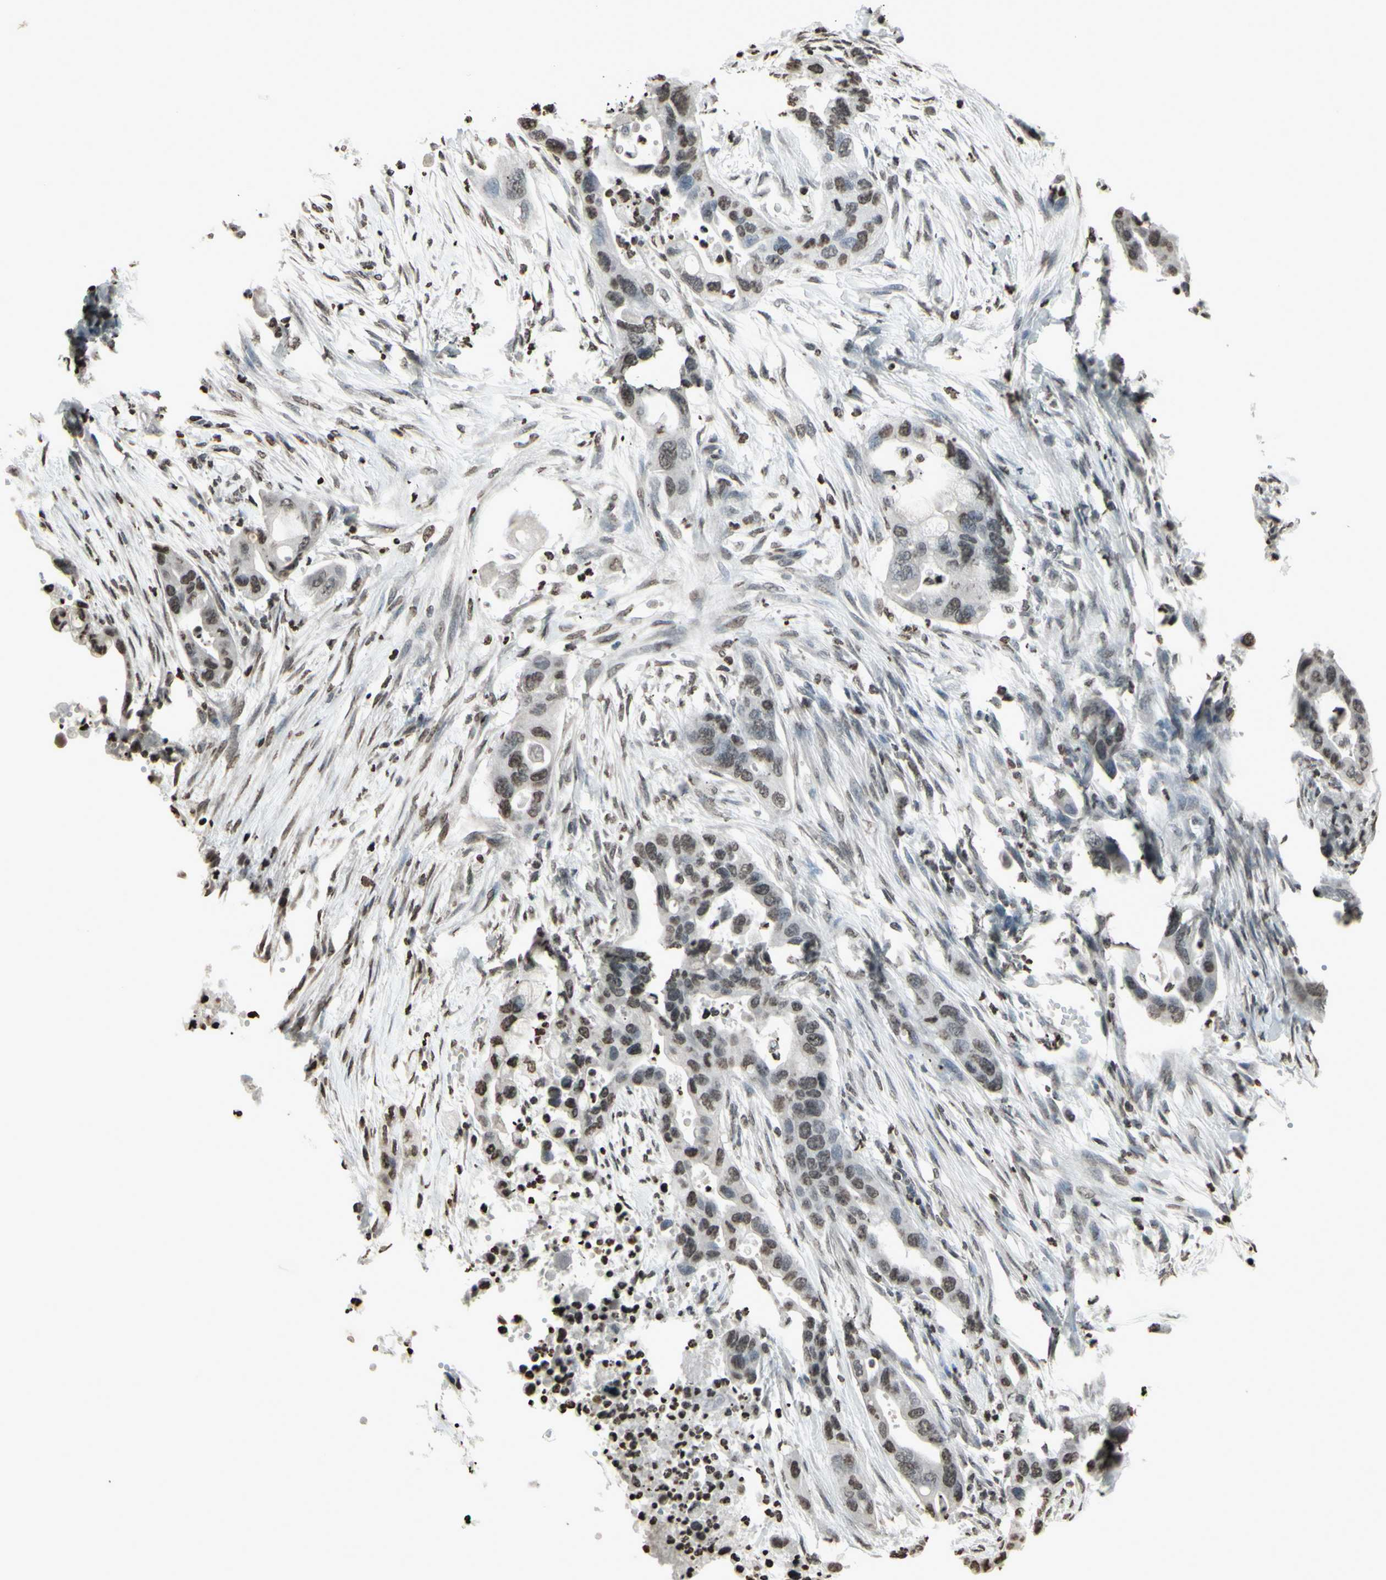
{"staining": {"intensity": "weak", "quantity": "25%-75%", "location": "nuclear"}, "tissue": "pancreatic cancer", "cell_type": "Tumor cells", "image_type": "cancer", "snomed": [{"axis": "morphology", "description": "Adenocarcinoma, NOS"}, {"axis": "topography", "description": "Pancreas"}], "caption": "Immunohistochemical staining of human pancreatic cancer displays low levels of weak nuclear staining in about 25%-75% of tumor cells. (brown staining indicates protein expression, while blue staining denotes nuclei).", "gene": "CD79B", "patient": {"sex": "female", "age": 71}}